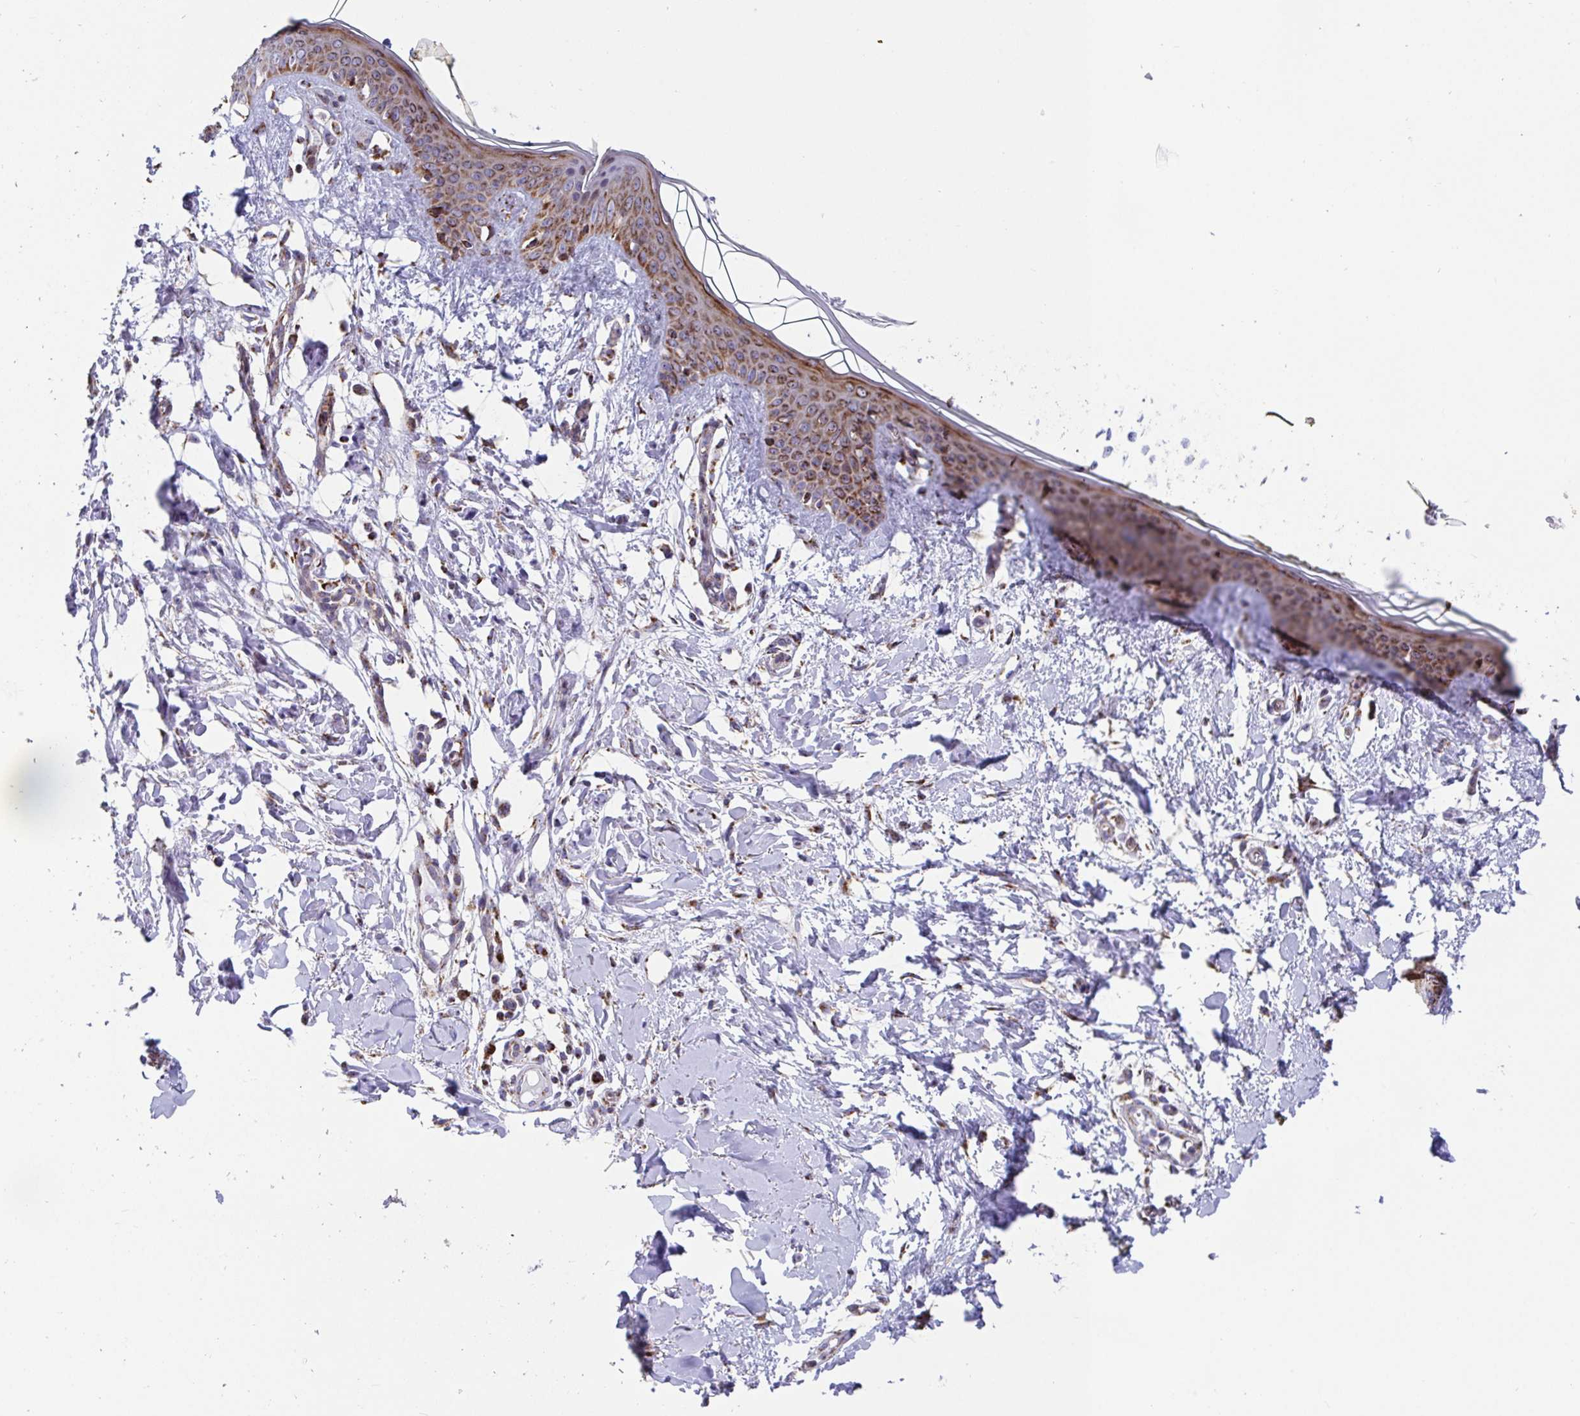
{"staining": {"intensity": "strong", "quantity": ">75%", "location": "cytoplasmic/membranous"}, "tissue": "skin", "cell_type": "Fibroblasts", "image_type": "normal", "snomed": [{"axis": "morphology", "description": "Normal tissue, NOS"}, {"axis": "topography", "description": "Skin"}], "caption": "Strong cytoplasmic/membranous protein staining is appreciated in about >75% of fibroblasts in skin.", "gene": "ATP5MJ", "patient": {"sex": "female", "age": 34}}